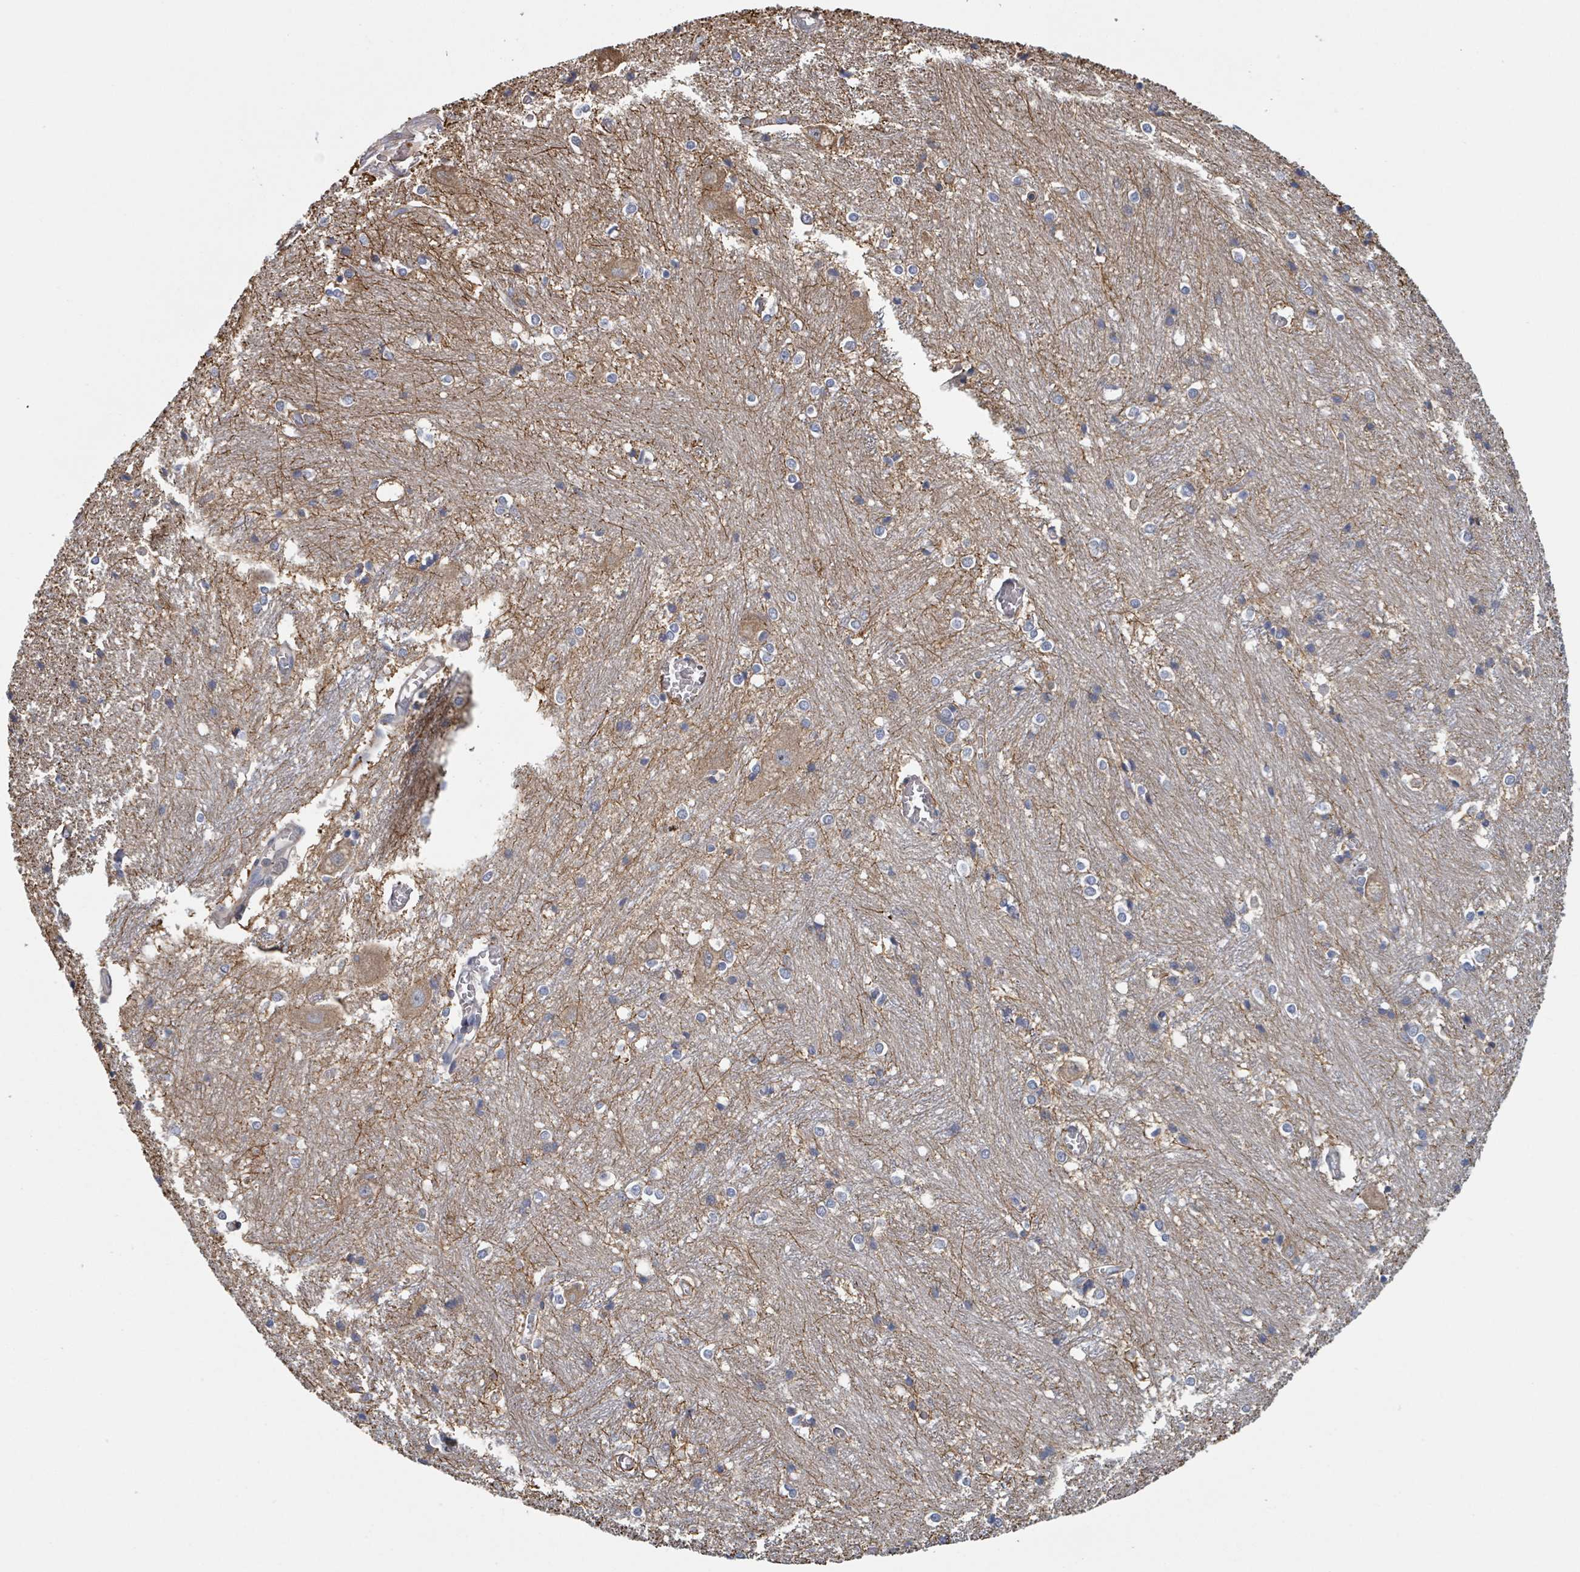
{"staining": {"intensity": "weak", "quantity": "25%-75%", "location": "cytoplasmic/membranous"}, "tissue": "caudate", "cell_type": "Glial cells", "image_type": "normal", "snomed": [{"axis": "morphology", "description": "Normal tissue, NOS"}, {"axis": "topography", "description": "Lateral ventricle wall"}], "caption": "A brown stain labels weak cytoplasmic/membranous expression of a protein in glial cells of unremarkable caudate. (Brightfield microscopy of DAB IHC at high magnification).", "gene": "HIVEP1", "patient": {"sex": "male", "age": 37}}